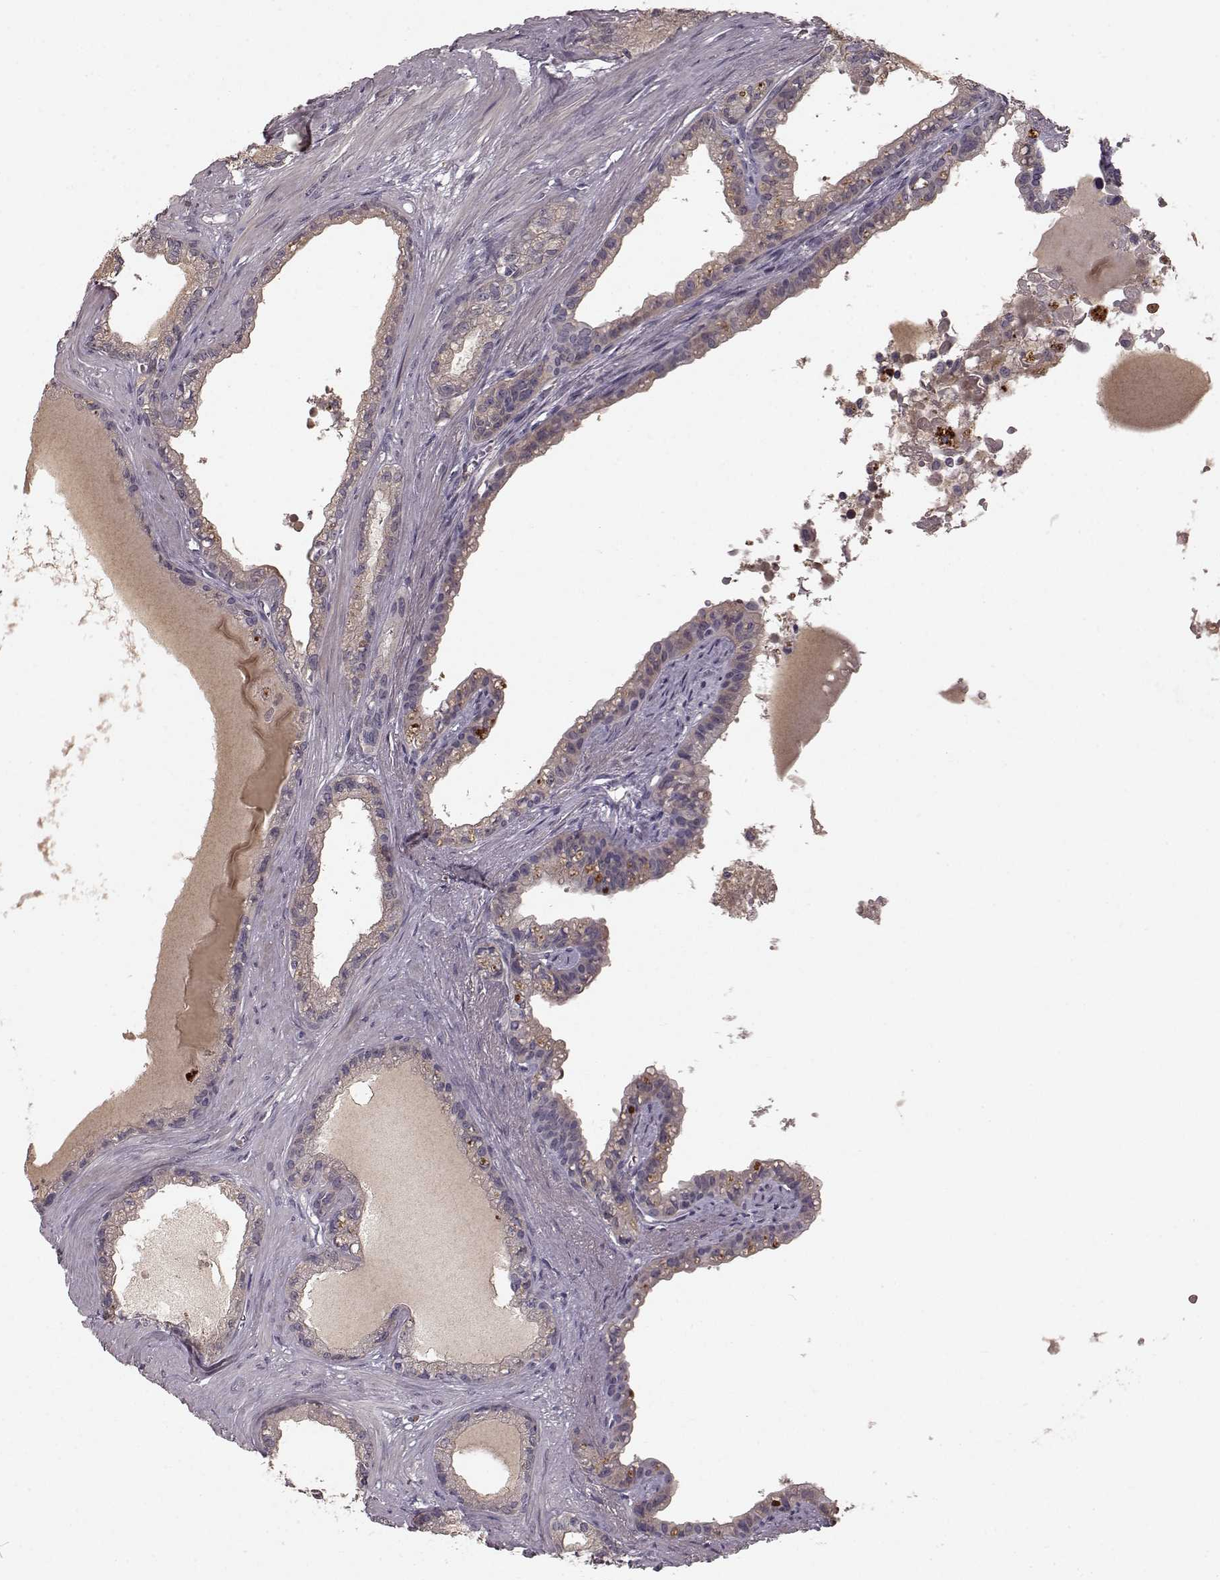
{"staining": {"intensity": "negative", "quantity": "none", "location": "none"}, "tissue": "seminal vesicle", "cell_type": "Glandular cells", "image_type": "normal", "snomed": [{"axis": "morphology", "description": "Normal tissue, NOS"}, {"axis": "morphology", "description": "Urothelial carcinoma, NOS"}, {"axis": "topography", "description": "Urinary bladder"}, {"axis": "topography", "description": "Seminal veicle"}], "caption": "DAB (3,3'-diaminobenzidine) immunohistochemical staining of normal seminal vesicle shows no significant expression in glandular cells. (Stains: DAB IHC with hematoxylin counter stain, Microscopy: brightfield microscopy at high magnification).", "gene": "SLC22A18", "patient": {"sex": "male", "age": 76}}